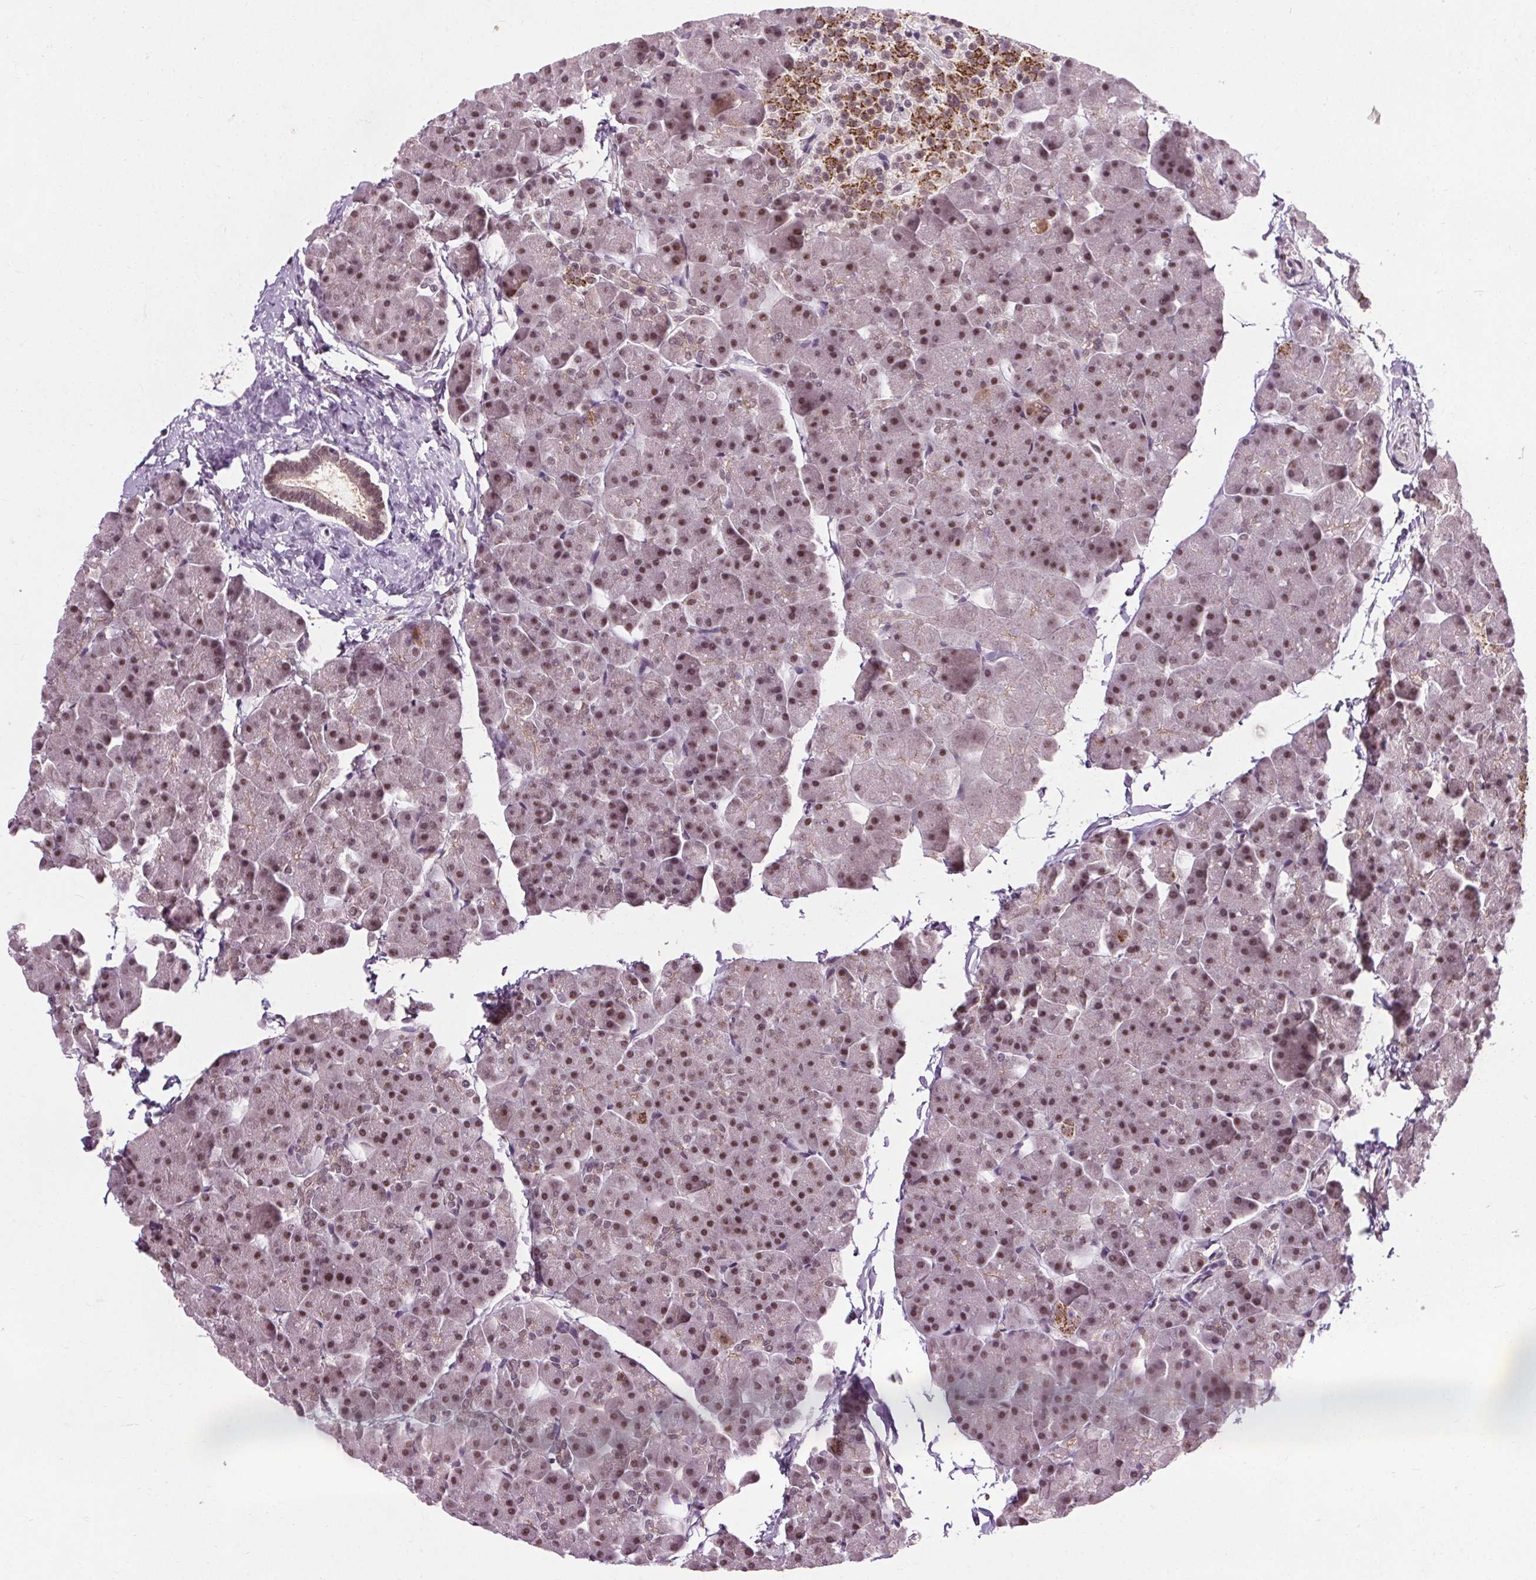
{"staining": {"intensity": "moderate", "quantity": ">75%", "location": "nuclear"}, "tissue": "pancreas", "cell_type": "Exocrine glandular cells", "image_type": "normal", "snomed": [{"axis": "morphology", "description": "Normal tissue, NOS"}, {"axis": "topography", "description": "Pancreas"}], "caption": "A brown stain shows moderate nuclear positivity of a protein in exocrine glandular cells of unremarkable pancreas. The staining is performed using DAB (3,3'-diaminobenzidine) brown chromogen to label protein expression. The nuclei are counter-stained blue using hematoxylin.", "gene": "MED6", "patient": {"sex": "male", "age": 35}}